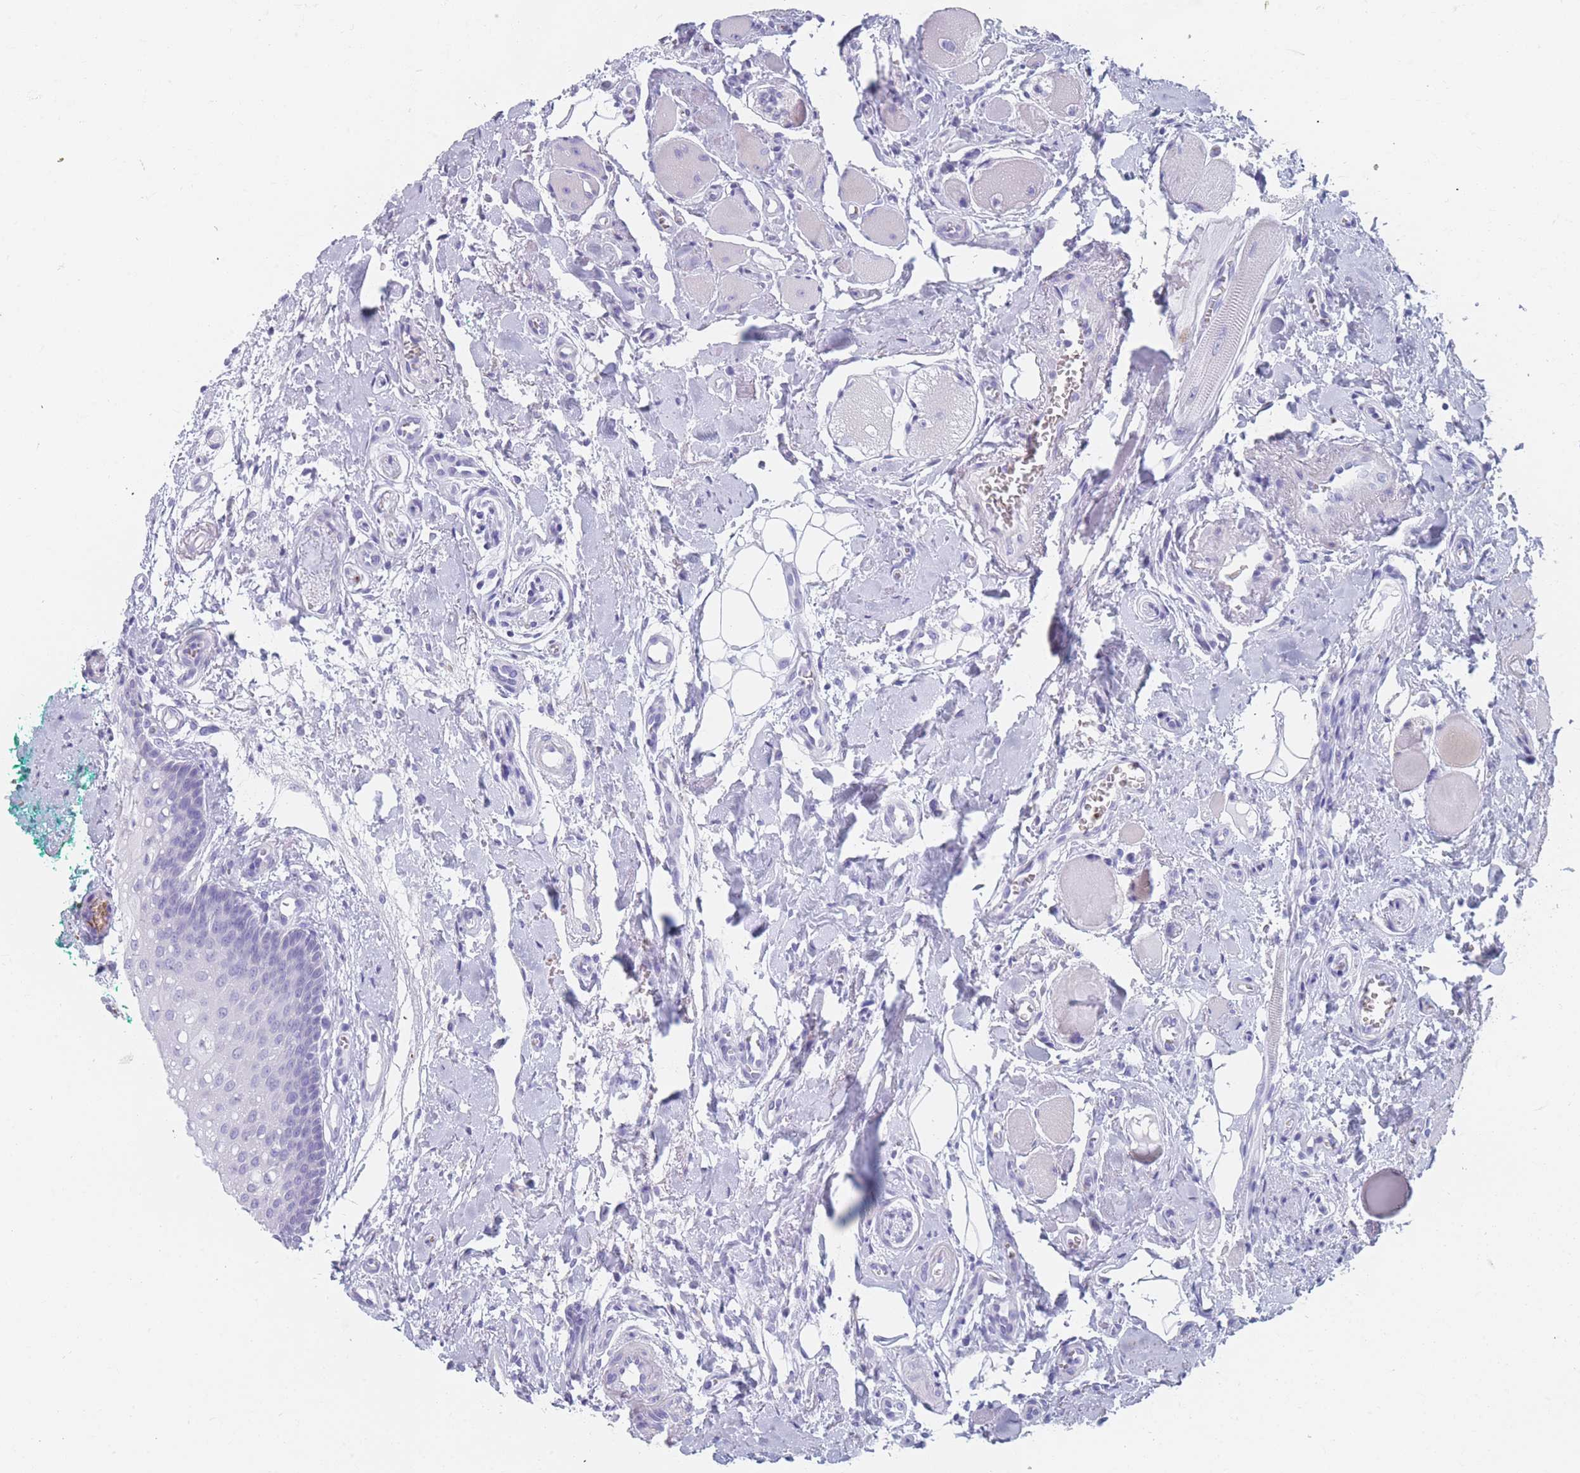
{"staining": {"intensity": "negative", "quantity": "none", "location": "none"}, "tissue": "oral mucosa", "cell_type": "Squamous epithelial cells", "image_type": "normal", "snomed": [{"axis": "morphology", "description": "Normal tissue, NOS"}, {"axis": "morphology", "description": "Squamous cell carcinoma, NOS"}, {"axis": "topography", "description": "Oral tissue"}, {"axis": "topography", "description": "Tounge, NOS"}, {"axis": "topography", "description": "Head-Neck"}], "caption": "Human oral mucosa stained for a protein using IHC displays no expression in squamous epithelial cells.", "gene": "OR5D16", "patient": {"sex": "male", "age": 79}}